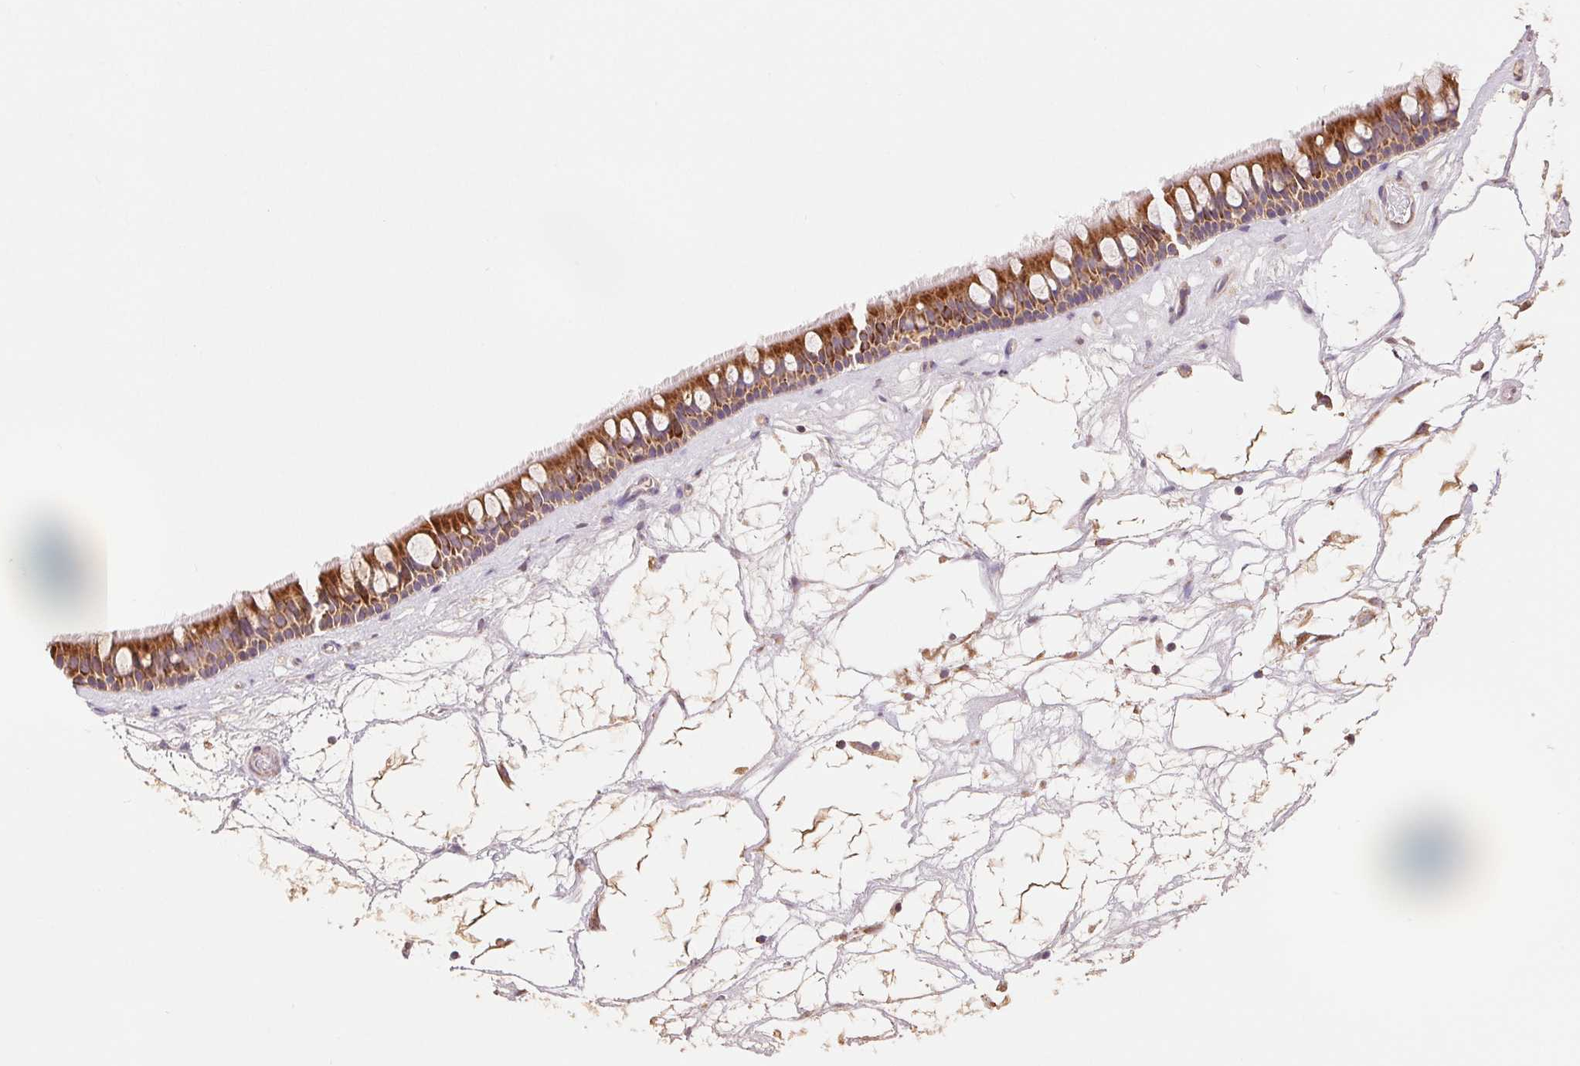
{"staining": {"intensity": "moderate", "quantity": ">75%", "location": "cytoplasmic/membranous"}, "tissue": "nasopharynx", "cell_type": "Respiratory epithelial cells", "image_type": "normal", "snomed": [{"axis": "morphology", "description": "Normal tissue, NOS"}, {"axis": "topography", "description": "Nasopharynx"}], "caption": "Immunohistochemical staining of unremarkable nasopharynx displays >75% levels of moderate cytoplasmic/membranous protein staining in about >75% of respiratory epithelial cells. (DAB IHC with brightfield microscopy, high magnification).", "gene": "DGUOK", "patient": {"sex": "male", "age": 68}}